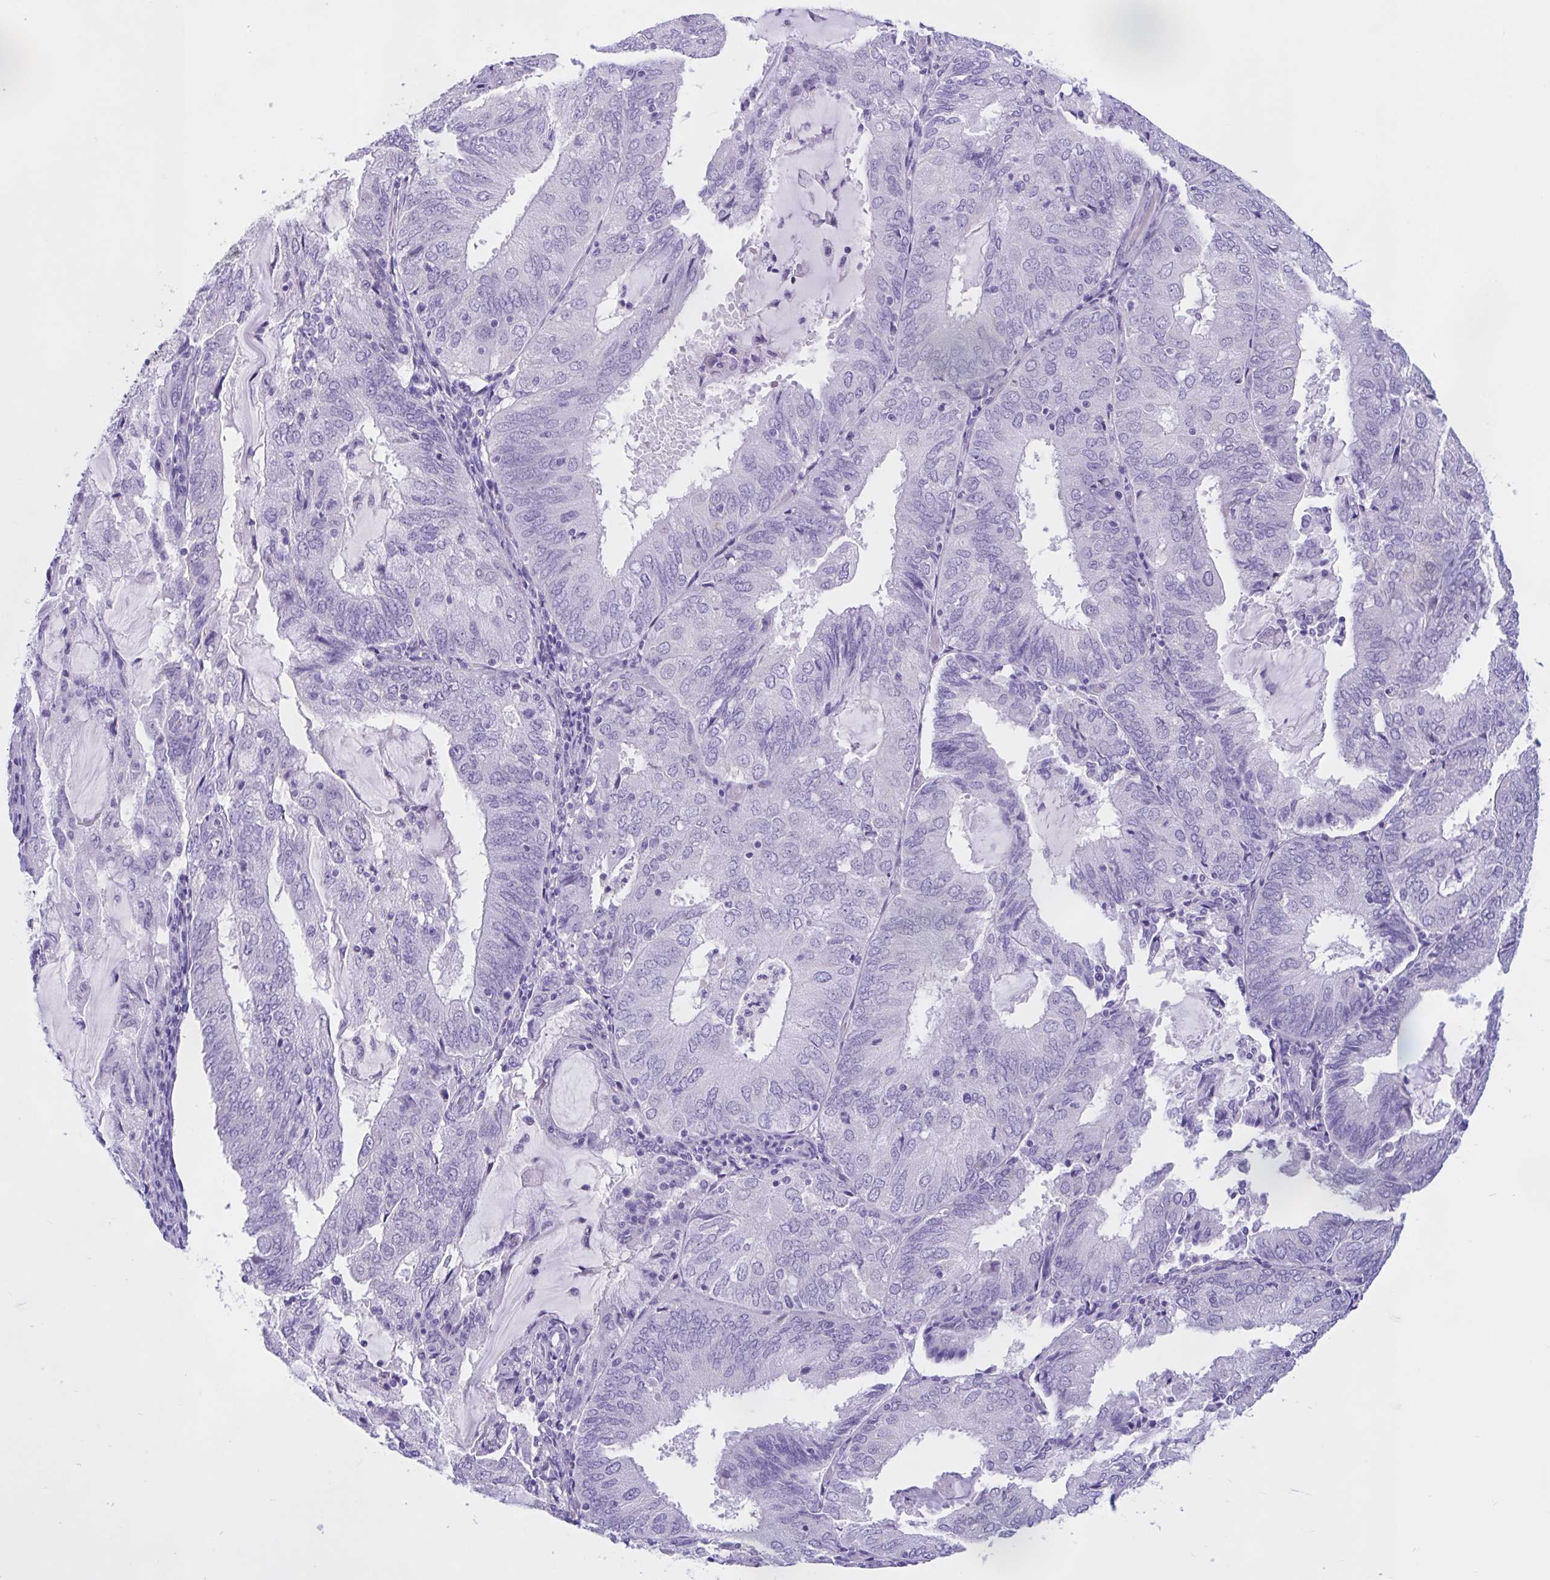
{"staining": {"intensity": "negative", "quantity": "none", "location": "none"}, "tissue": "endometrial cancer", "cell_type": "Tumor cells", "image_type": "cancer", "snomed": [{"axis": "morphology", "description": "Adenocarcinoma, NOS"}, {"axis": "topography", "description": "Endometrium"}], "caption": "Tumor cells show no significant positivity in endometrial cancer.", "gene": "ZNF319", "patient": {"sex": "female", "age": 81}}